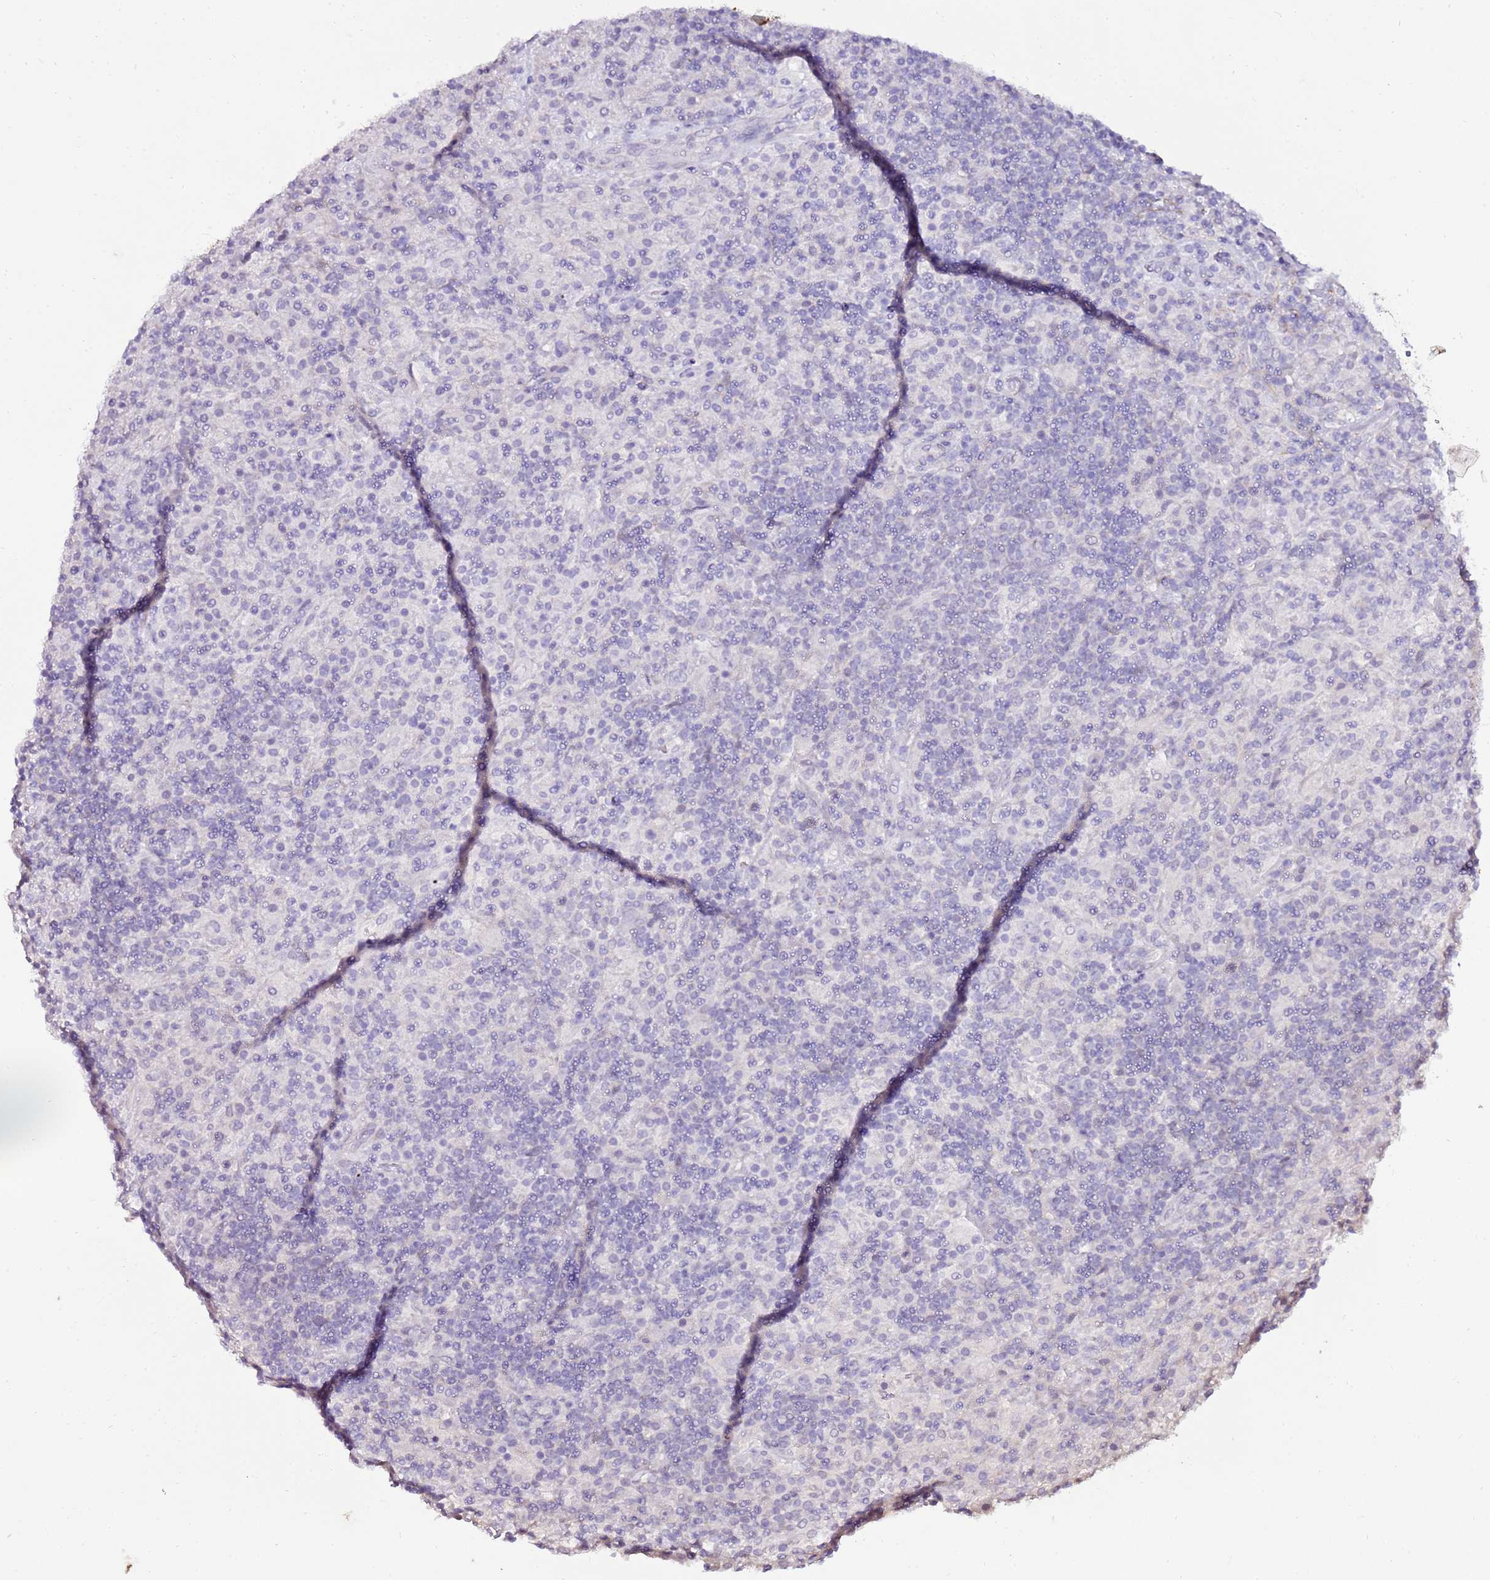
{"staining": {"intensity": "negative", "quantity": "none", "location": "none"}, "tissue": "lymphoma", "cell_type": "Tumor cells", "image_type": "cancer", "snomed": [{"axis": "morphology", "description": "Hodgkin's disease, NOS"}, {"axis": "topography", "description": "Lymph node"}], "caption": "This image is of lymphoma stained with IHC to label a protein in brown with the nuclei are counter-stained blue. There is no staining in tumor cells.", "gene": "ART5", "patient": {"sex": "male", "age": 70}}